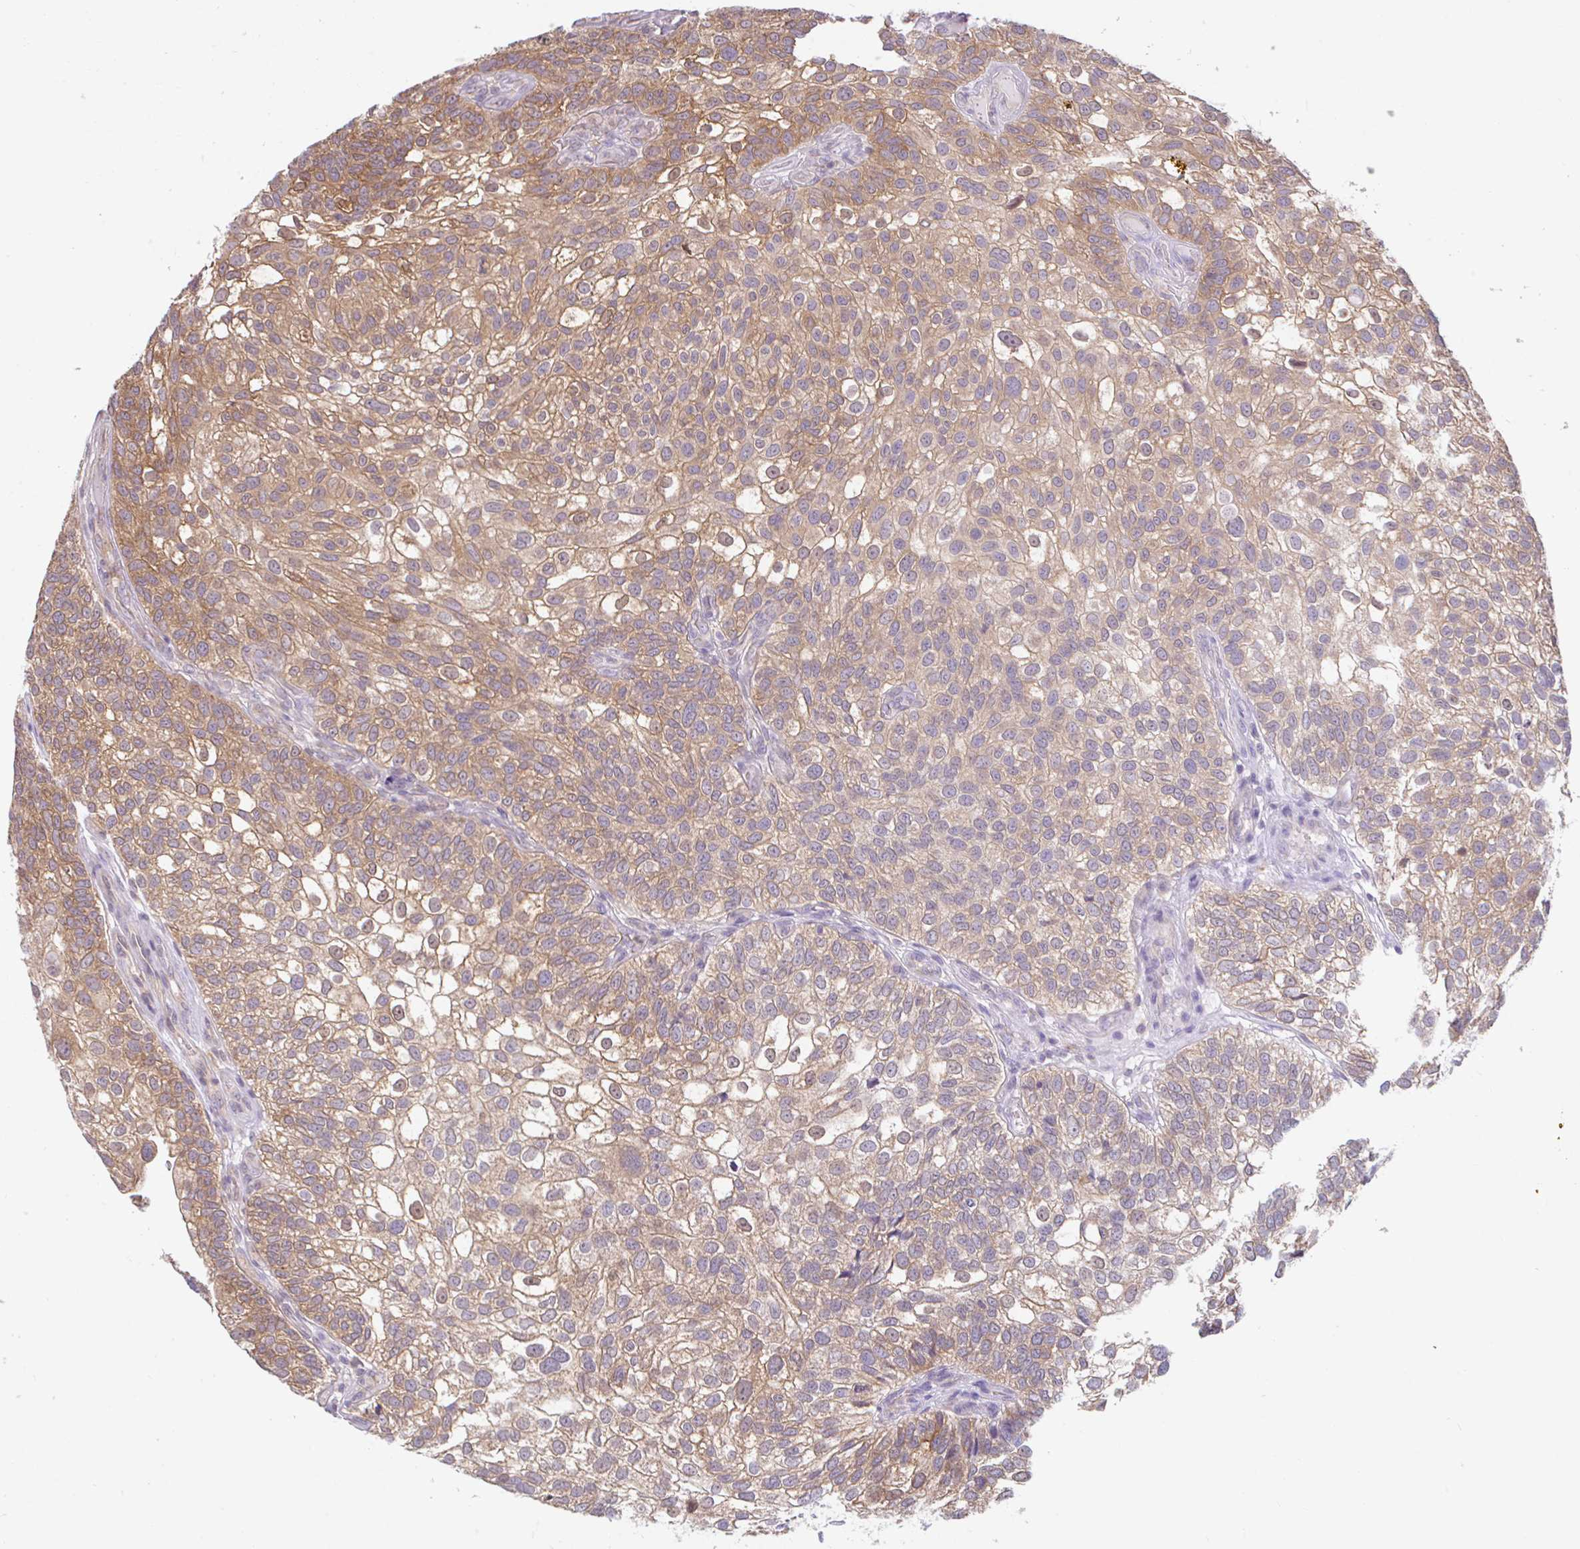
{"staining": {"intensity": "moderate", "quantity": "25%-75%", "location": "cytoplasmic/membranous,nuclear"}, "tissue": "urothelial cancer", "cell_type": "Tumor cells", "image_type": "cancer", "snomed": [{"axis": "morphology", "description": "Urothelial carcinoma, NOS"}, {"axis": "topography", "description": "Urinary bladder"}], "caption": "The histopathology image demonstrates a brown stain indicating the presence of a protein in the cytoplasmic/membranous and nuclear of tumor cells in transitional cell carcinoma. The protein of interest is stained brown, and the nuclei are stained in blue (DAB IHC with brightfield microscopy, high magnification).", "gene": "RALBP1", "patient": {"sex": "male", "age": 87}}